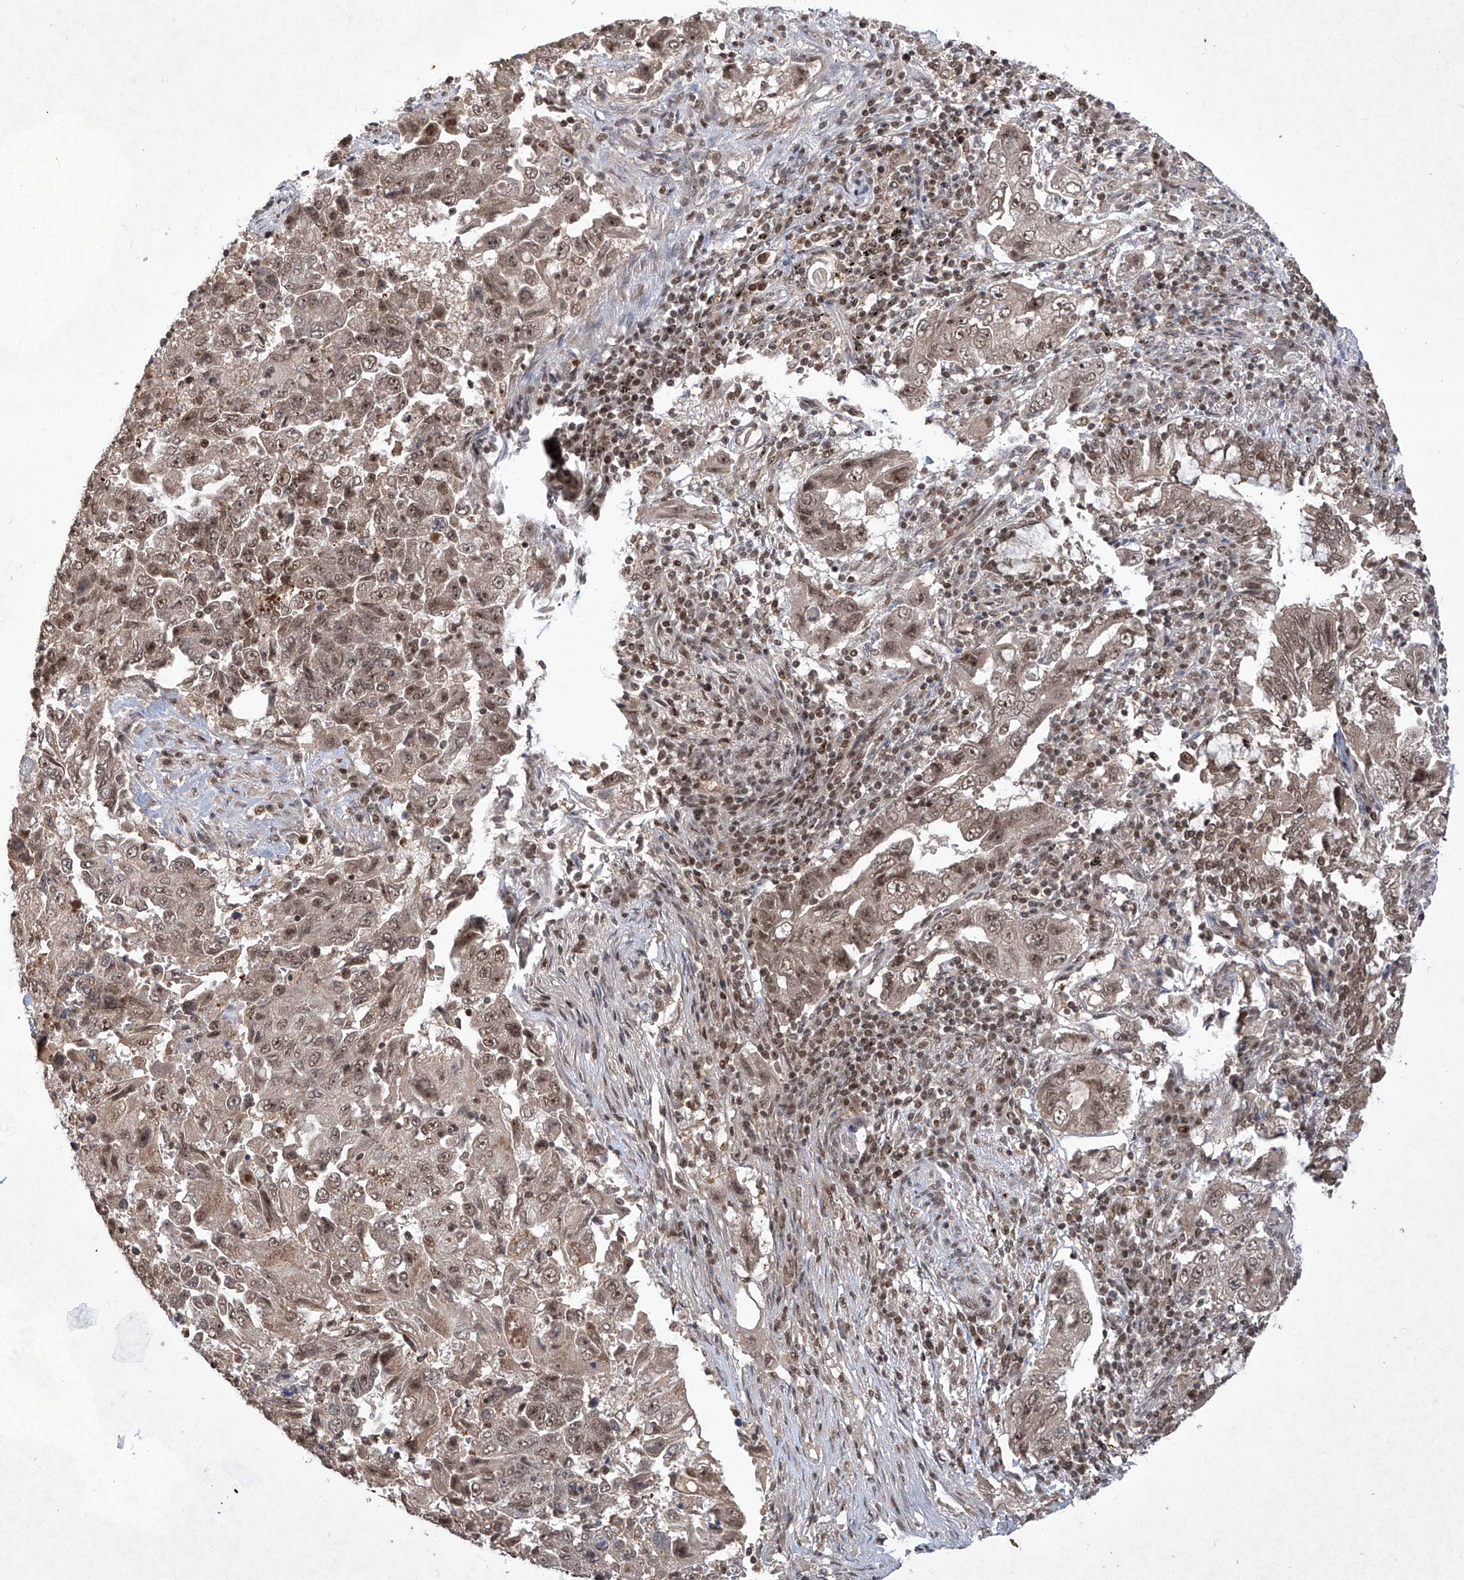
{"staining": {"intensity": "moderate", "quantity": ">75%", "location": "nuclear"}, "tissue": "lung cancer", "cell_type": "Tumor cells", "image_type": "cancer", "snomed": [{"axis": "morphology", "description": "Adenocarcinoma, NOS"}, {"axis": "topography", "description": "Lung"}], "caption": "An image of human lung cancer stained for a protein shows moderate nuclear brown staining in tumor cells.", "gene": "IRF2", "patient": {"sex": "female", "age": 51}}